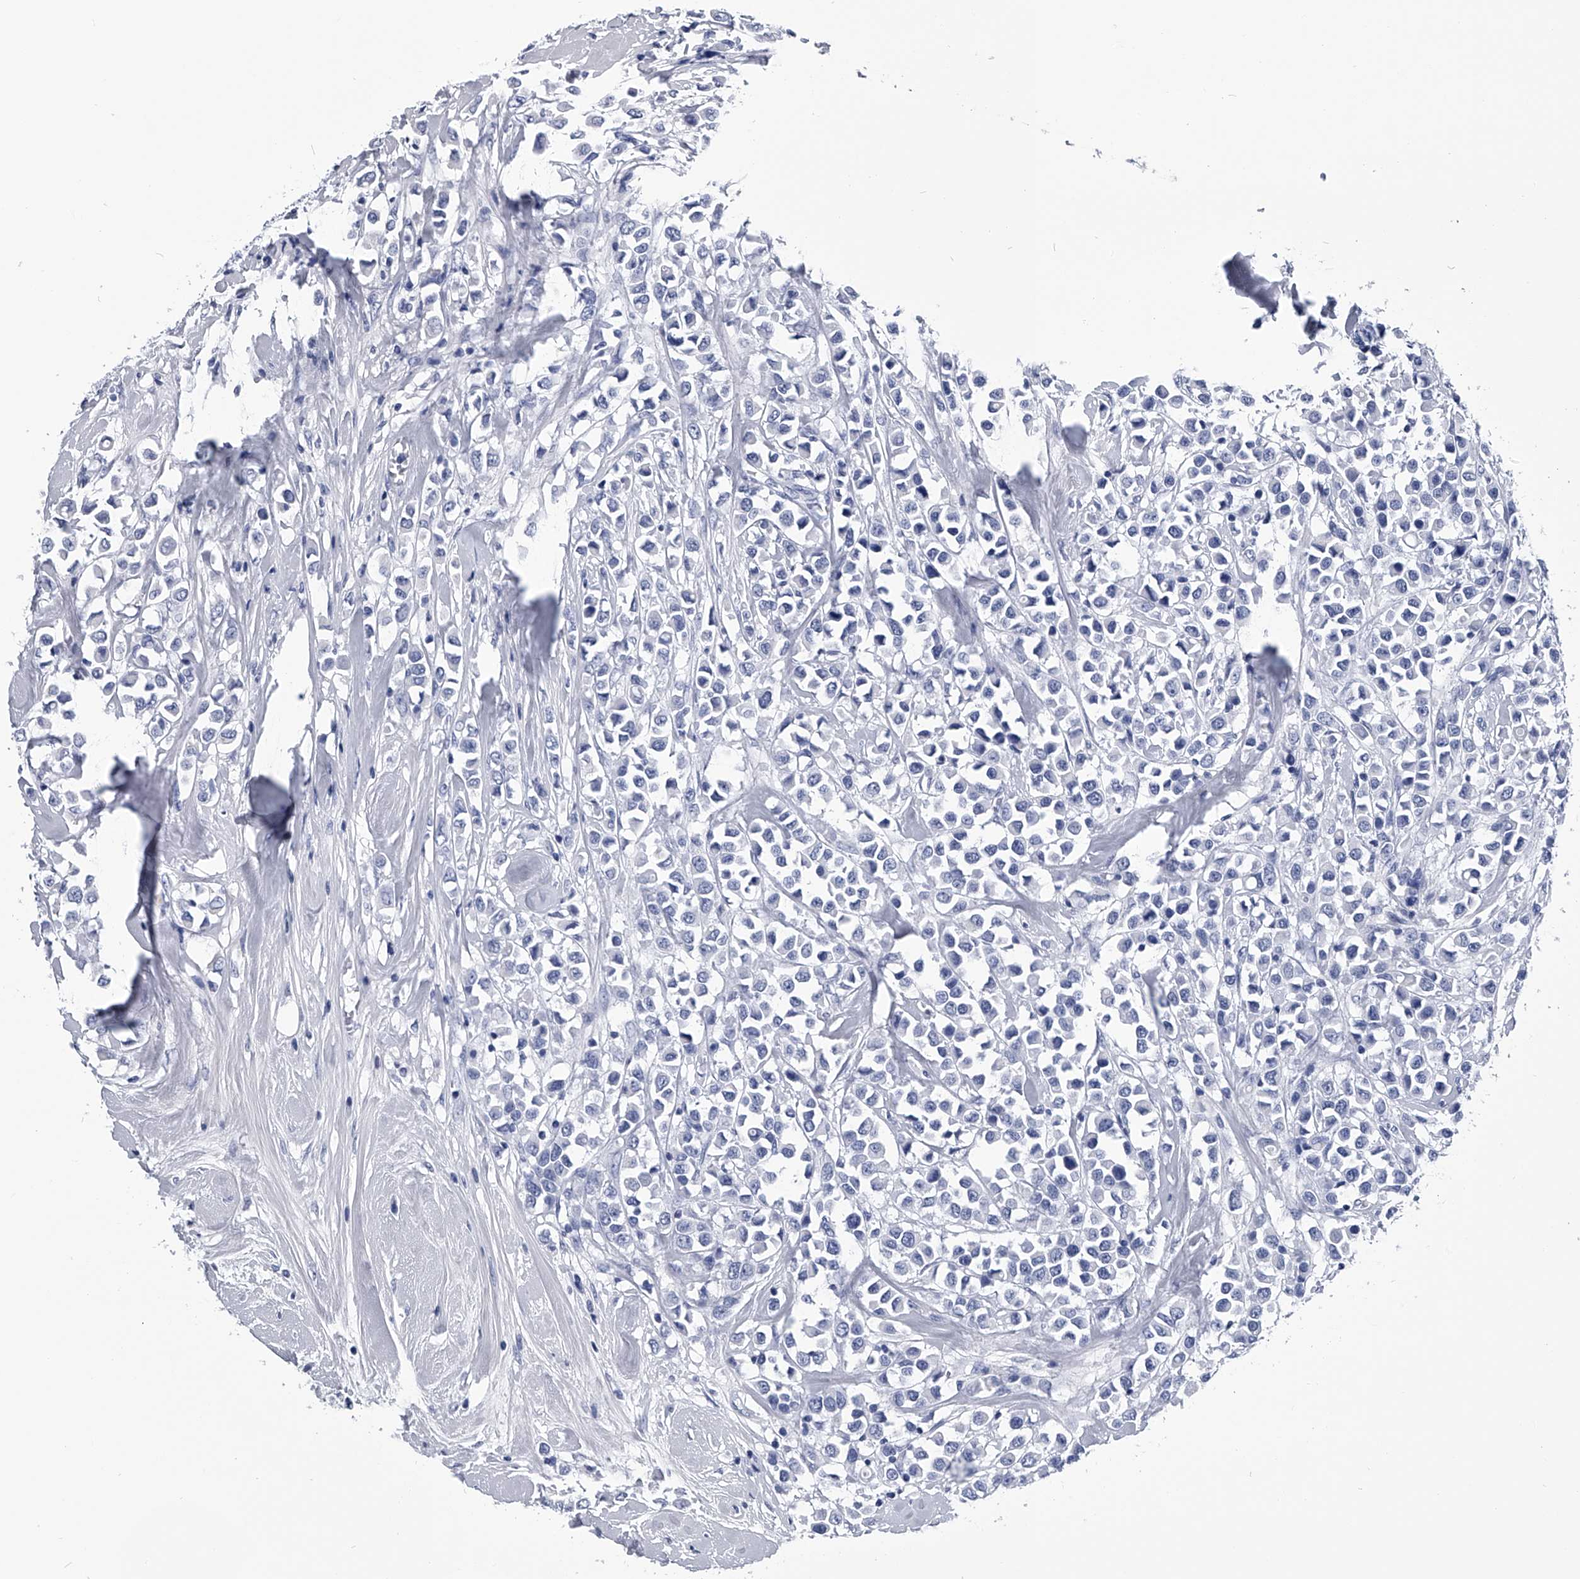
{"staining": {"intensity": "negative", "quantity": "none", "location": "none"}, "tissue": "breast cancer", "cell_type": "Tumor cells", "image_type": "cancer", "snomed": [{"axis": "morphology", "description": "Duct carcinoma"}, {"axis": "topography", "description": "Breast"}], "caption": "Invasive ductal carcinoma (breast) stained for a protein using immunohistochemistry shows no expression tumor cells.", "gene": "PDXK", "patient": {"sex": "female", "age": 61}}